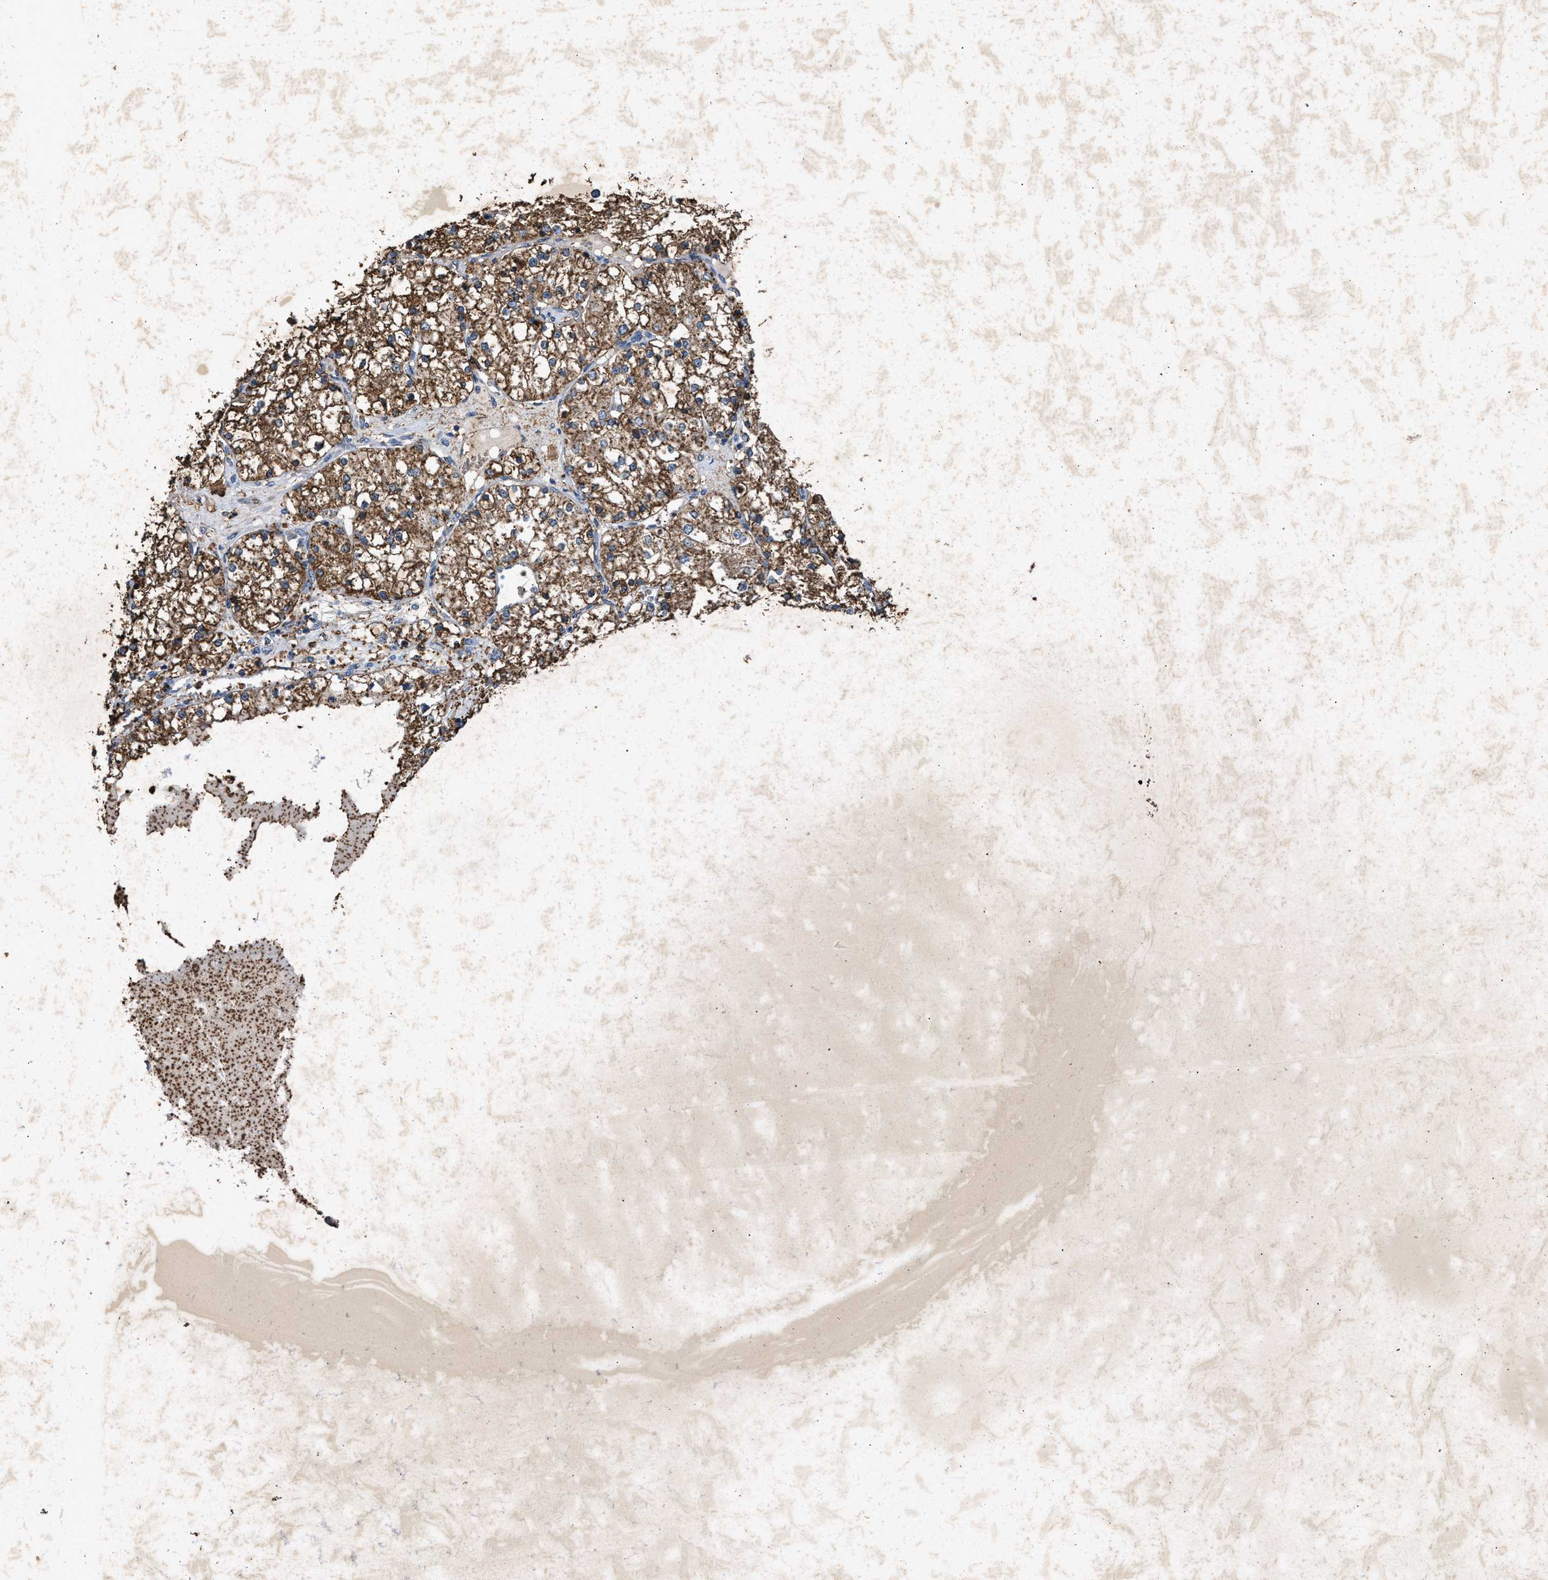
{"staining": {"intensity": "moderate", "quantity": ">75%", "location": "cytoplasmic/membranous"}, "tissue": "renal cancer", "cell_type": "Tumor cells", "image_type": "cancer", "snomed": [{"axis": "morphology", "description": "Adenocarcinoma, NOS"}, {"axis": "topography", "description": "Kidney"}], "caption": "Immunohistochemical staining of renal cancer (adenocarcinoma) reveals moderate cytoplasmic/membranous protein expression in approximately >75% of tumor cells.", "gene": "LTB4R2", "patient": {"sex": "male", "age": 68}}